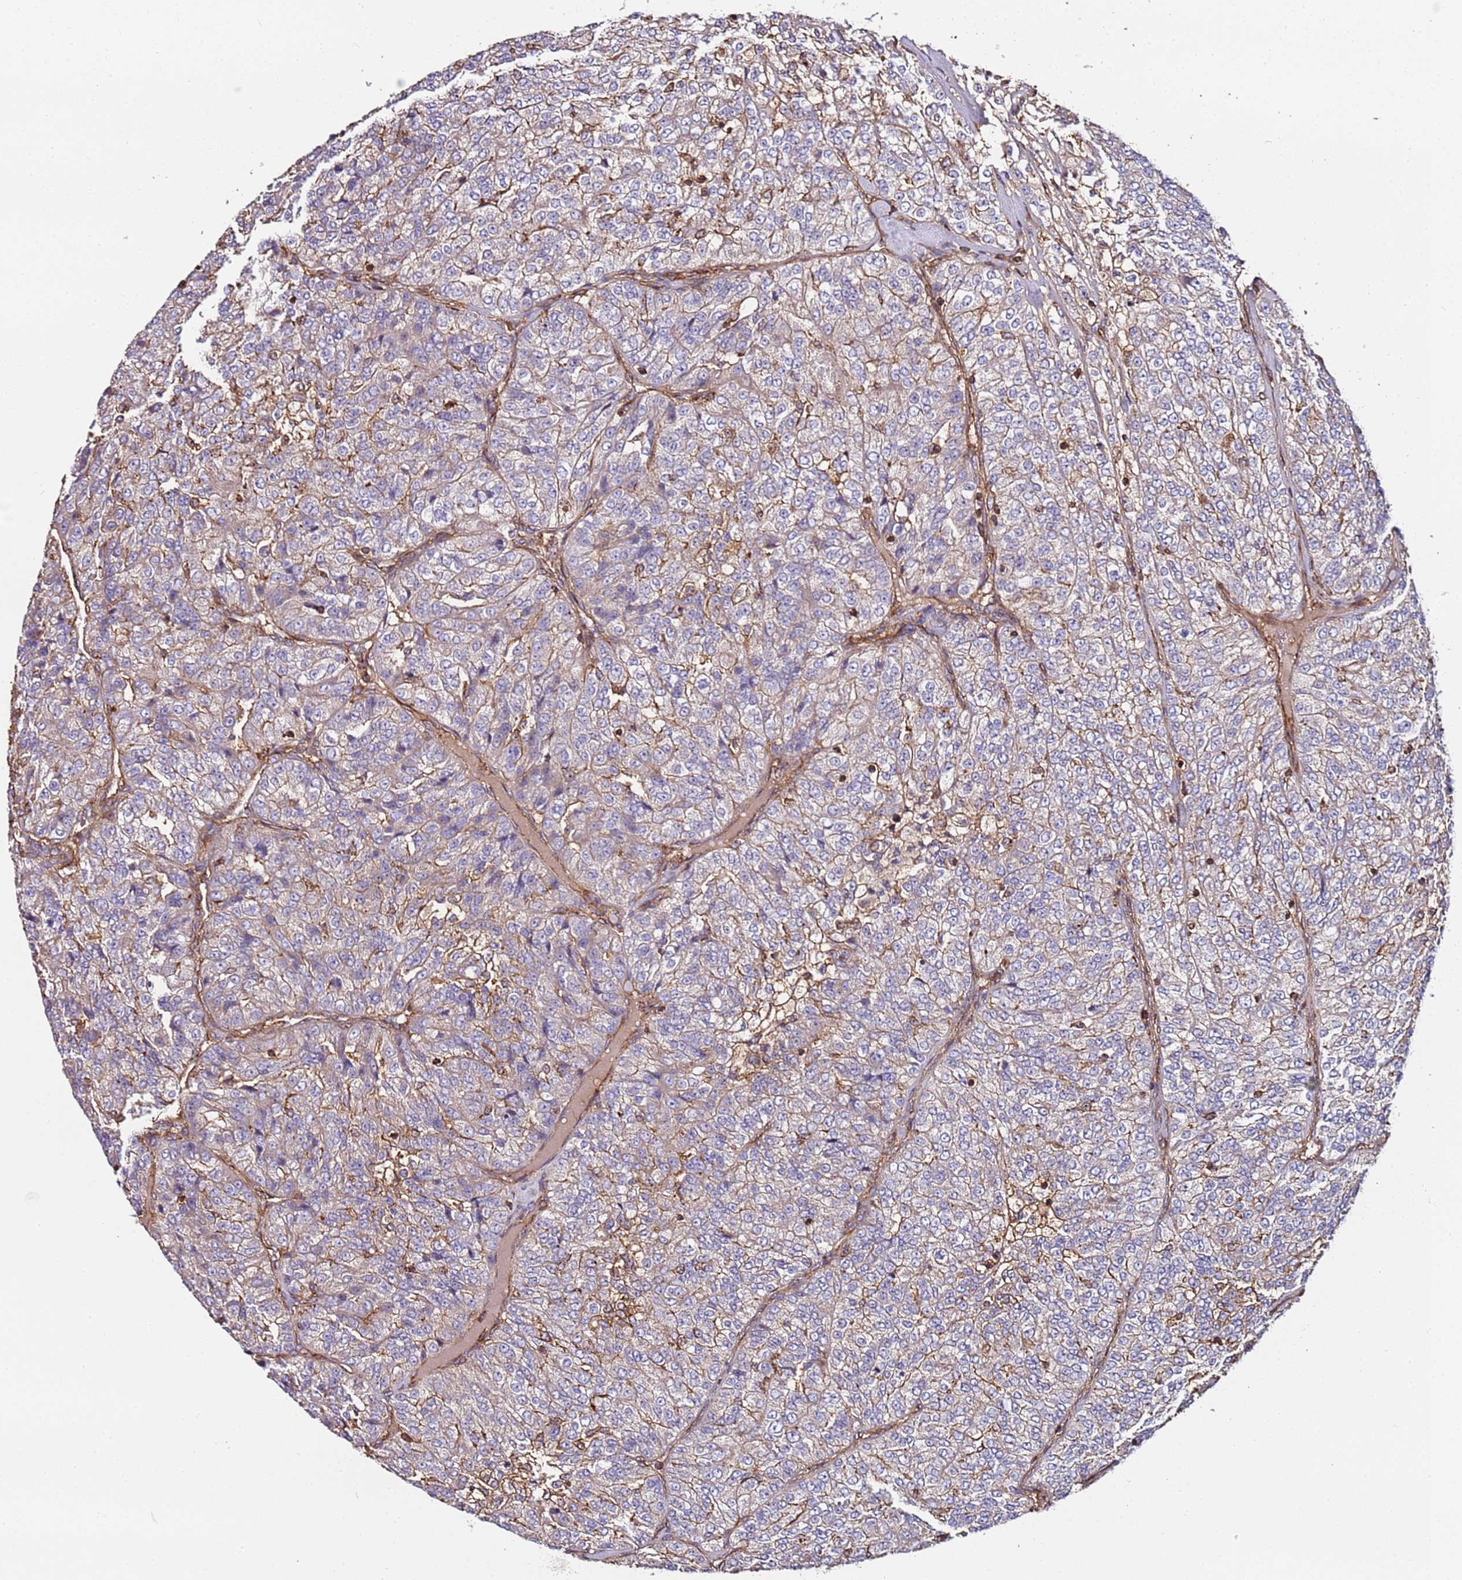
{"staining": {"intensity": "weak", "quantity": "25%-75%", "location": "cytoplasmic/membranous"}, "tissue": "renal cancer", "cell_type": "Tumor cells", "image_type": "cancer", "snomed": [{"axis": "morphology", "description": "Adenocarcinoma, NOS"}, {"axis": "topography", "description": "Kidney"}], "caption": "A high-resolution photomicrograph shows immunohistochemistry staining of renal adenocarcinoma, which displays weak cytoplasmic/membranous expression in about 25%-75% of tumor cells.", "gene": "CYP2U1", "patient": {"sex": "female", "age": 63}}